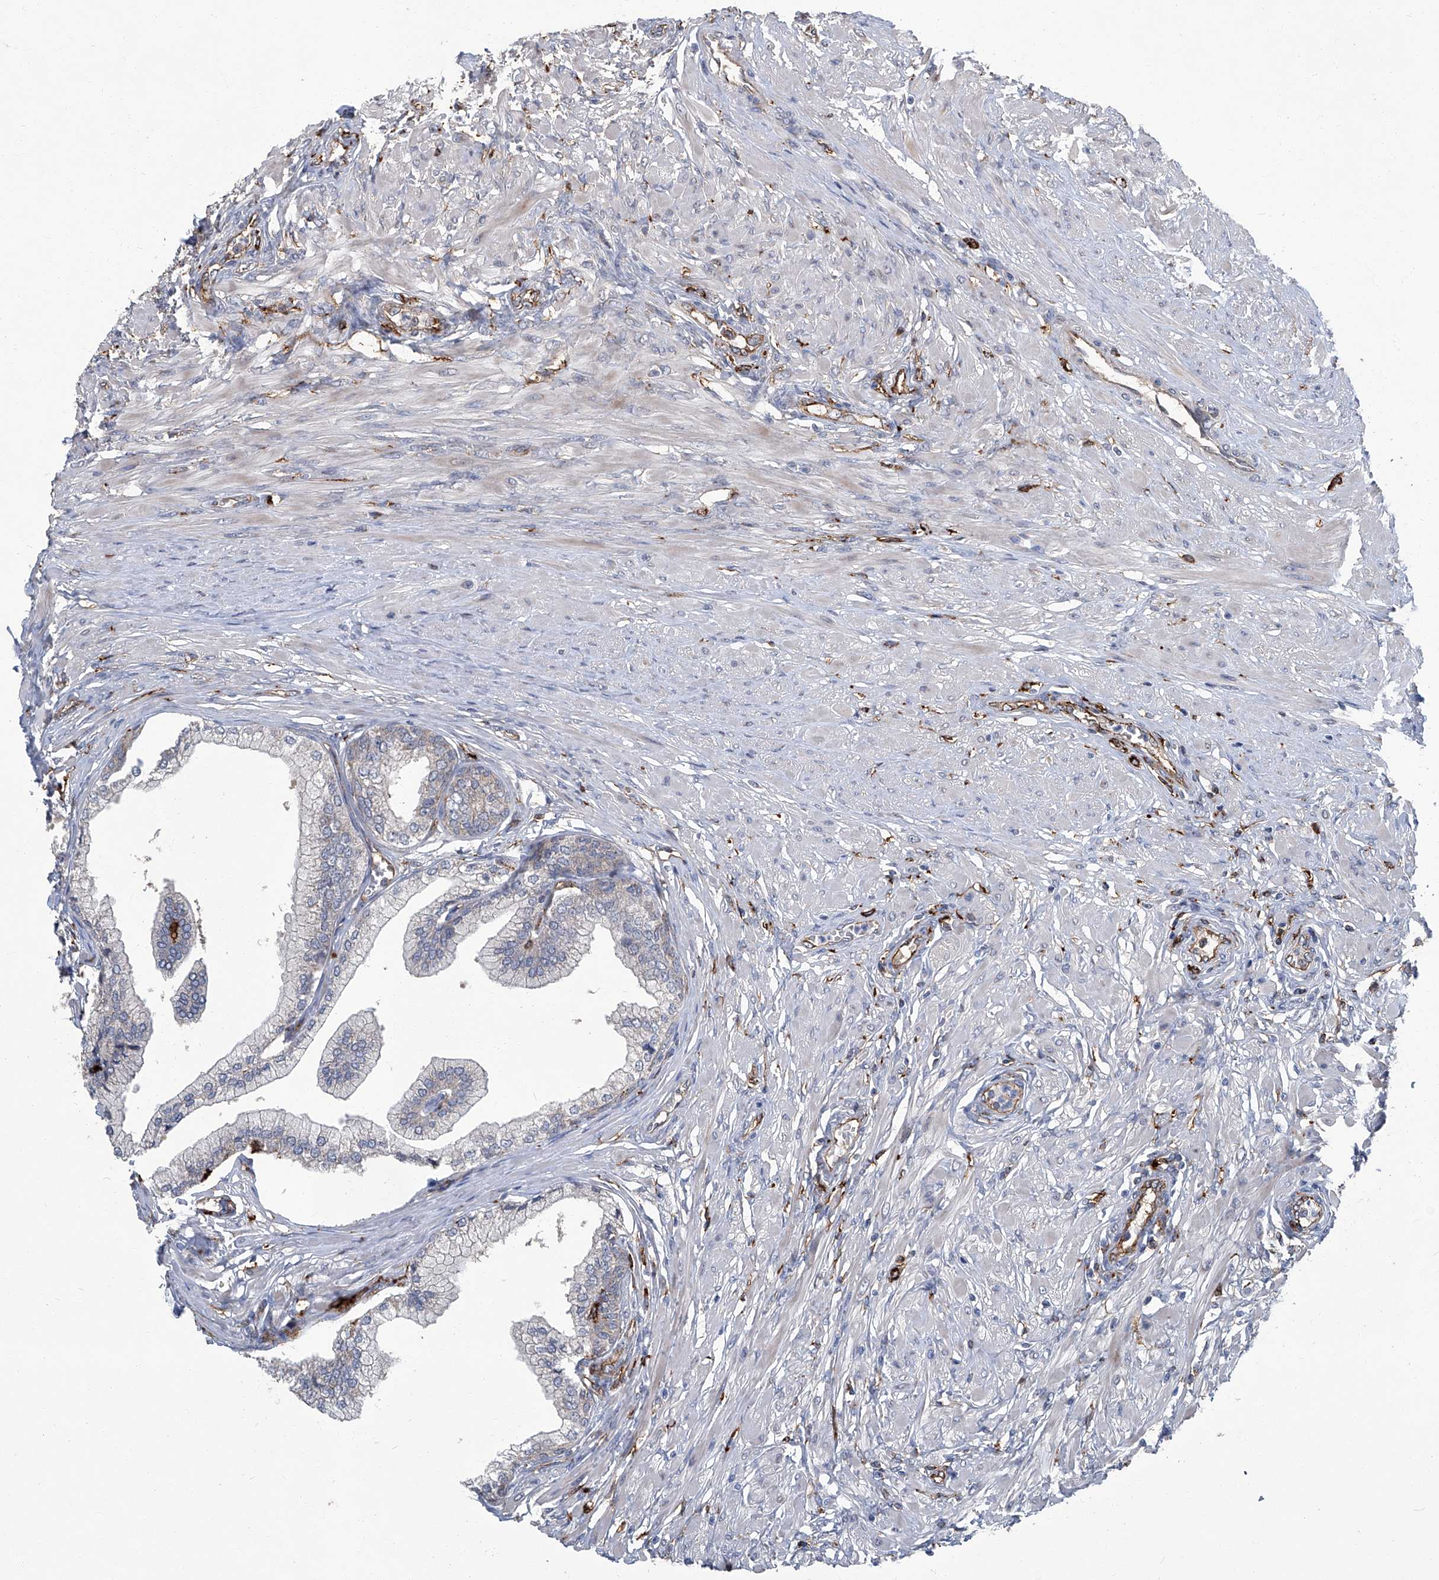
{"staining": {"intensity": "moderate", "quantity": "25%-75%", "location": "cytoplasmic/membranous"}, "tissue": "prostate", "cell_type": "Glandular cells", "image_type": "normal", "snomed": [{"axis": "morphology", "description": "Normal tissue, NOS"}, {"axis": "morphology", "description": "Urothelial carcinoma, Low grade"}, {"axis": "topography", "description": "Urinary bladder"}, {"axis": "topography", "description": "Prostate"}], "caption": "A high-resolution image shows immunohistochemistry staining of normal prostate, which exhibits moderate cytoplasmic/membranous positivity in approximately 25%-75% of glandular cells. (DAB IHC with brightfield microscopy, high magnification).", "gene": "FAM167A", "patient": {"sex": "male", "age": 60}}